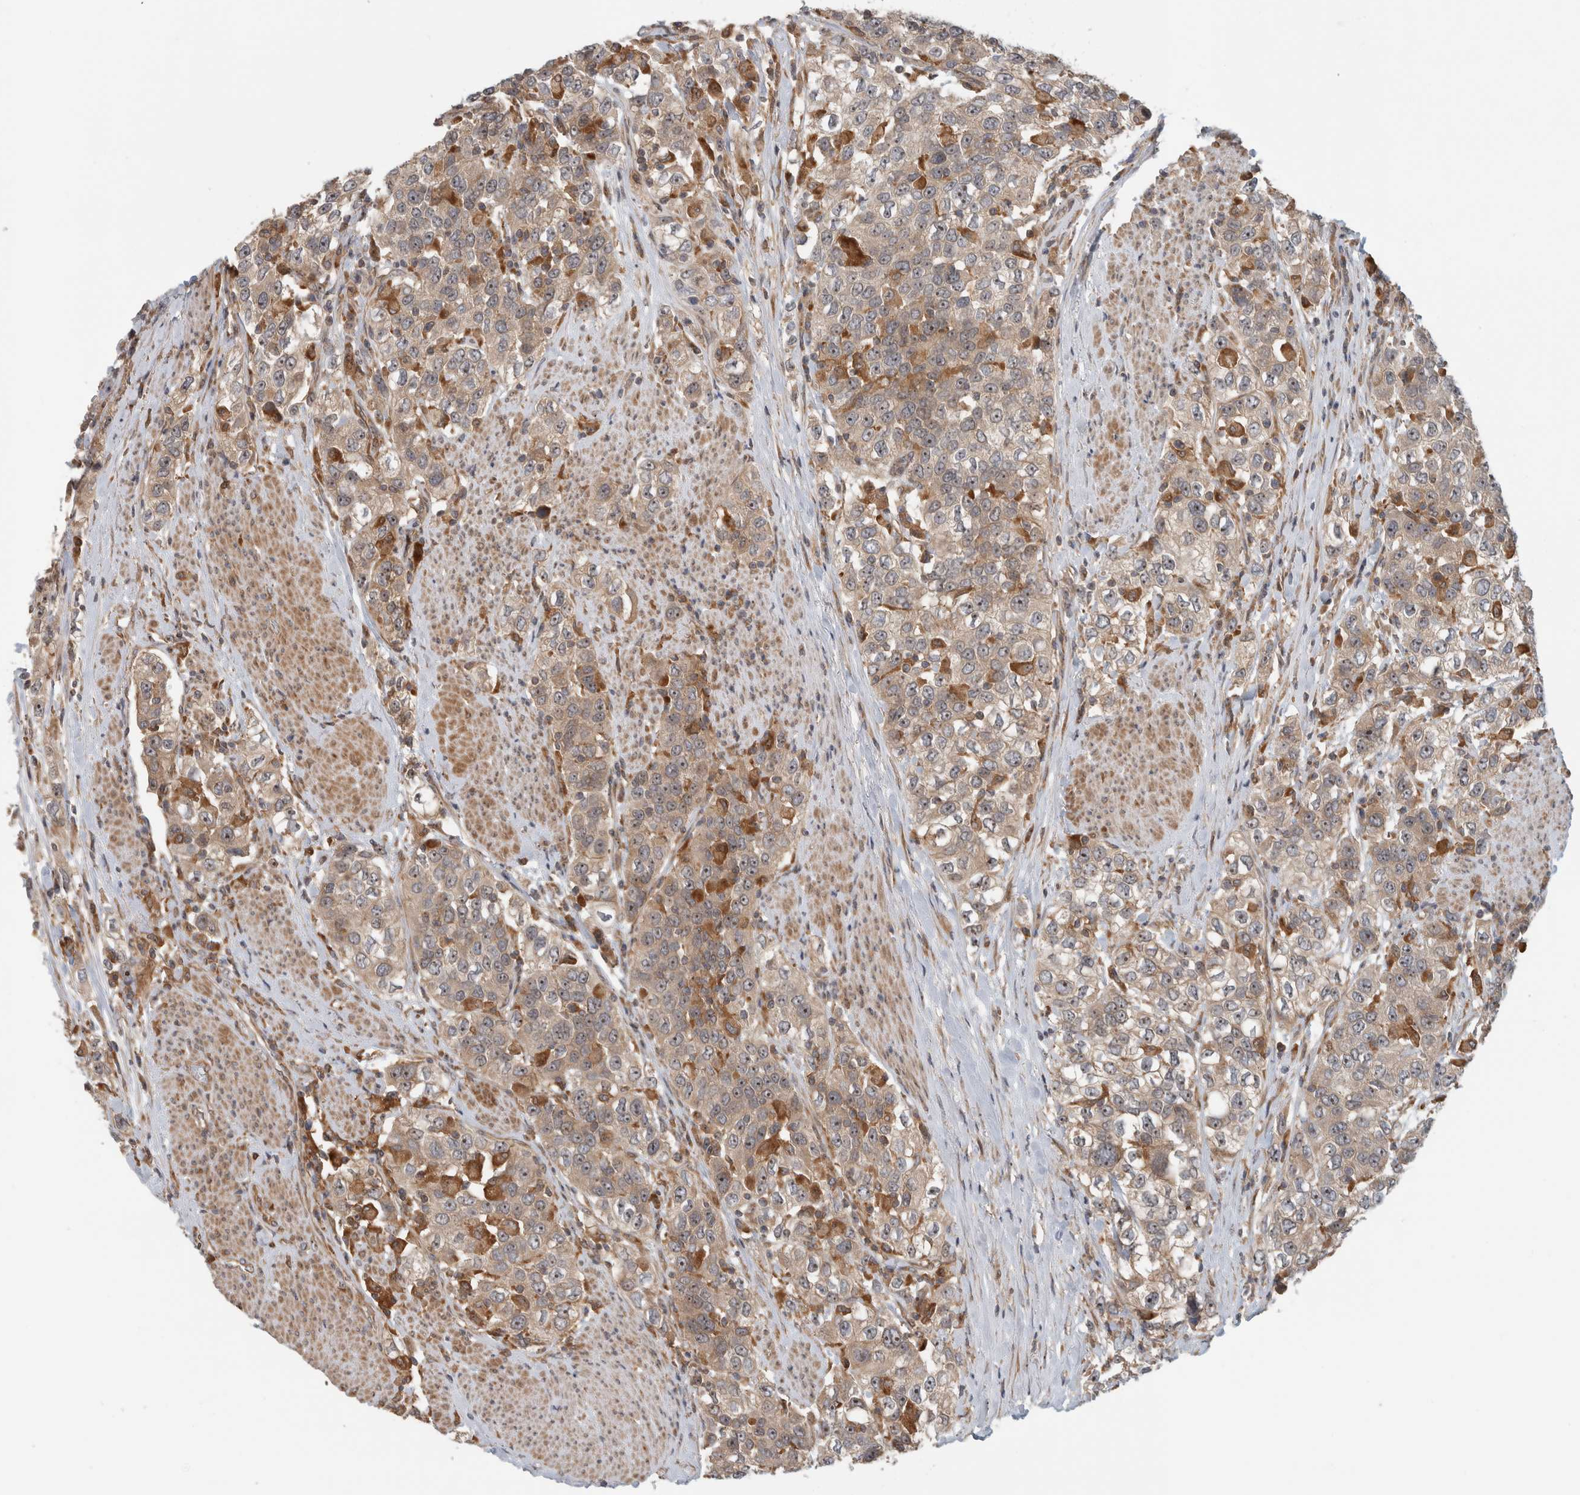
{"staining": {"intensity": "weak", "quantity": ">75%", "location": "cytoplasmic/membranous,nuclear"}, "tissue": "urothelial cancer", "cell_type": "Tumor cells", "image_type": "cancer", "snomed": [{"axis": "morphology", "description": "Urothelial carcinoma, High grade"}, {"axis": "topography", "description": "Urinary bladder"}], "caption": "A histopathology image of urothelial cancer stained for a protein exhibits weak cytoplasmic/membranous and nuclear brown staining in tumor cells.", "gene": "WASF2", "patient": {"sex": "female", "age": 80}}